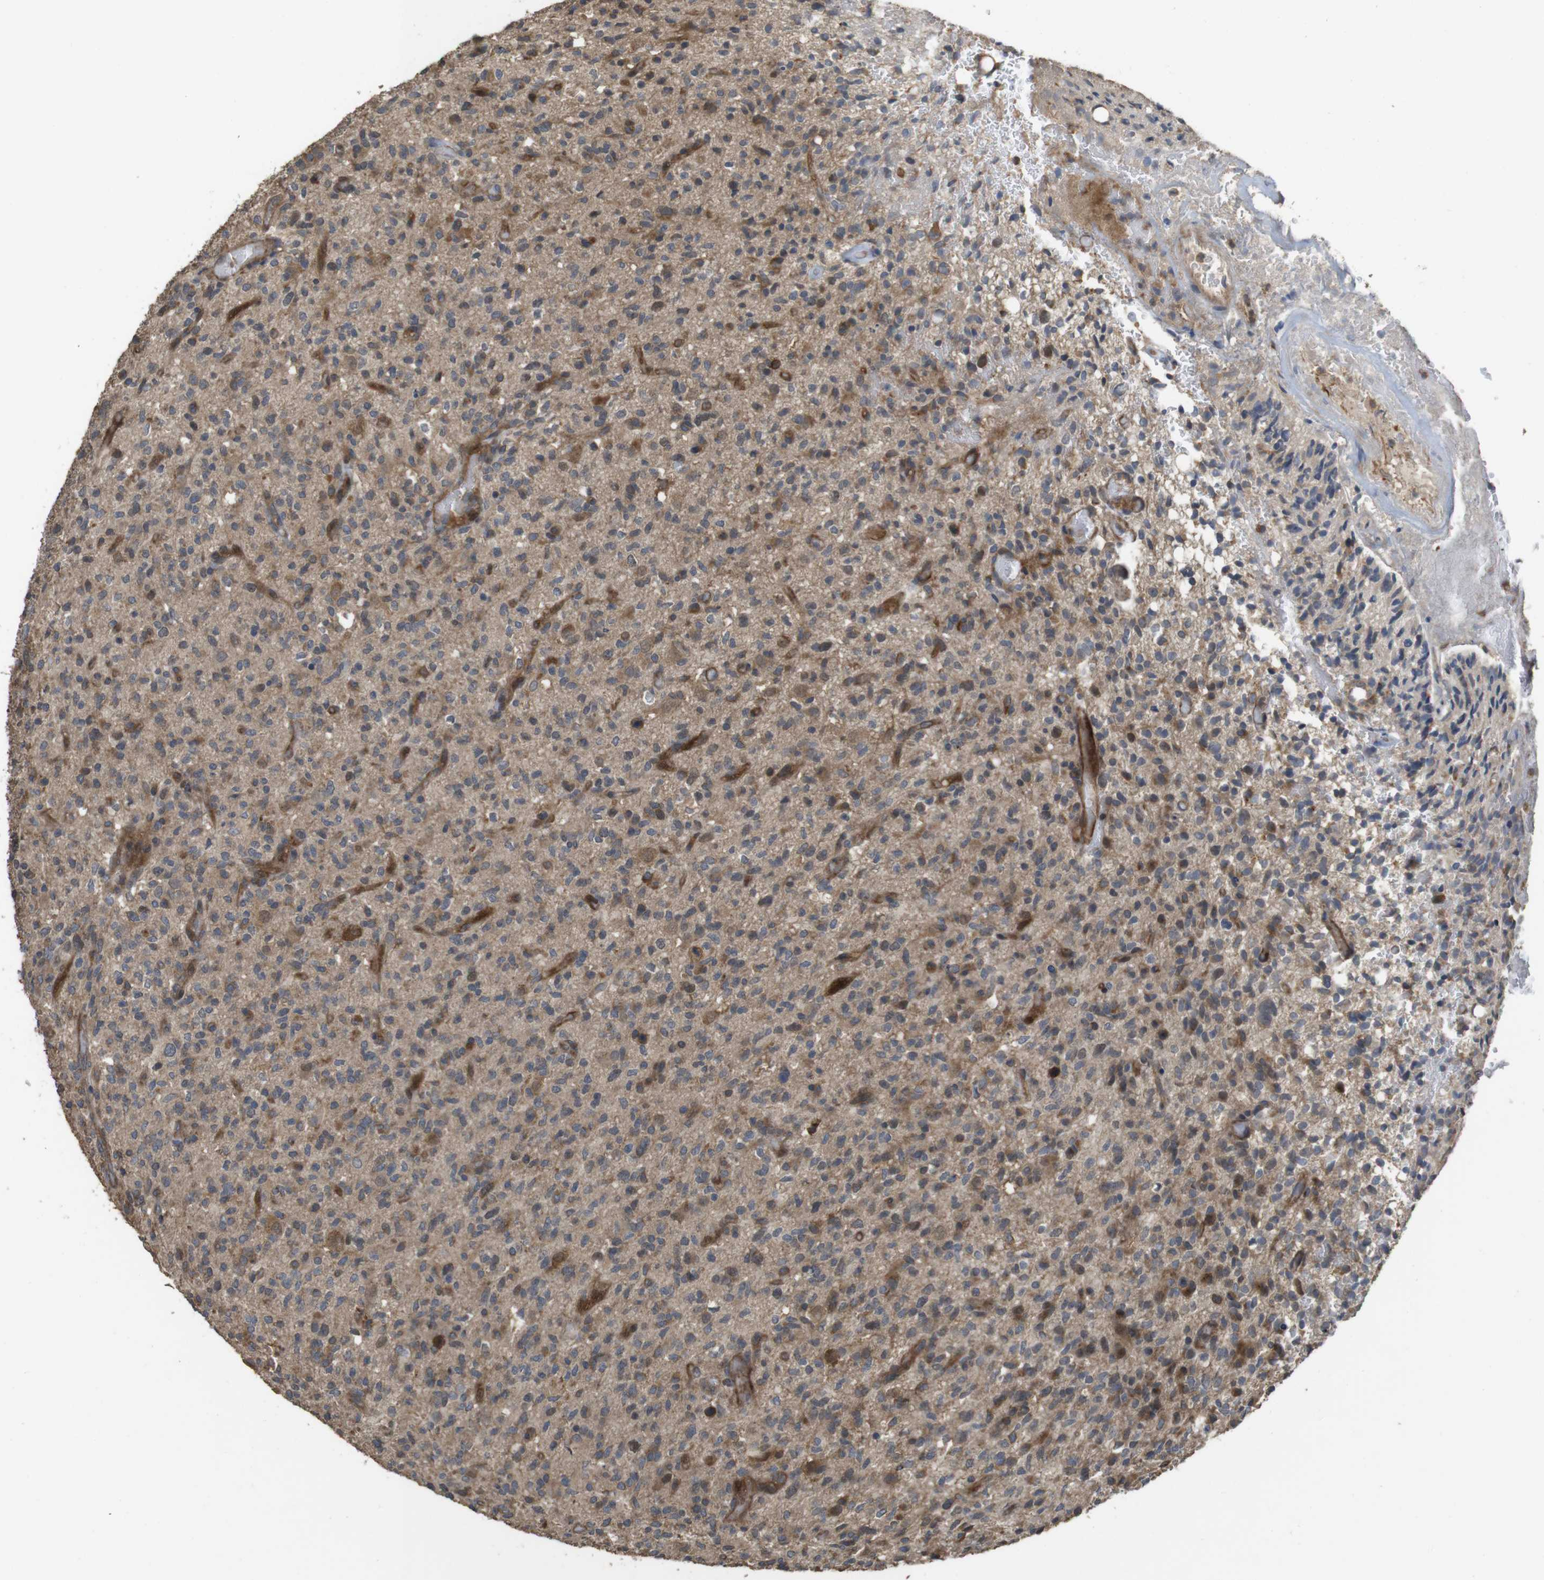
{"staining": {"intensity": "moderate", "quantity": "25%-75%", "location": "cytoplasmic/membranous,nuclear"}, "tissue": "glioma", "cell_type": "Tumor cells", "image_type": "cancer", "snomed": [{"axis": "morphology", "description": "Glioma, malignant, High grade"}, {"axis": "topography", "description": "Brain"}], "caption": "Immunohistochemical staining of human malignant high-grade glioma shows medium levels of moderate cytoplasmic/membranous and nuclear positivity in approximately 25%-75% of tumor cells. (brown staining indicates protein expression, while blue staining denotes nuclei).", "gene": "PCDHB10", "patient": {"sex": "male", "age": 71}}